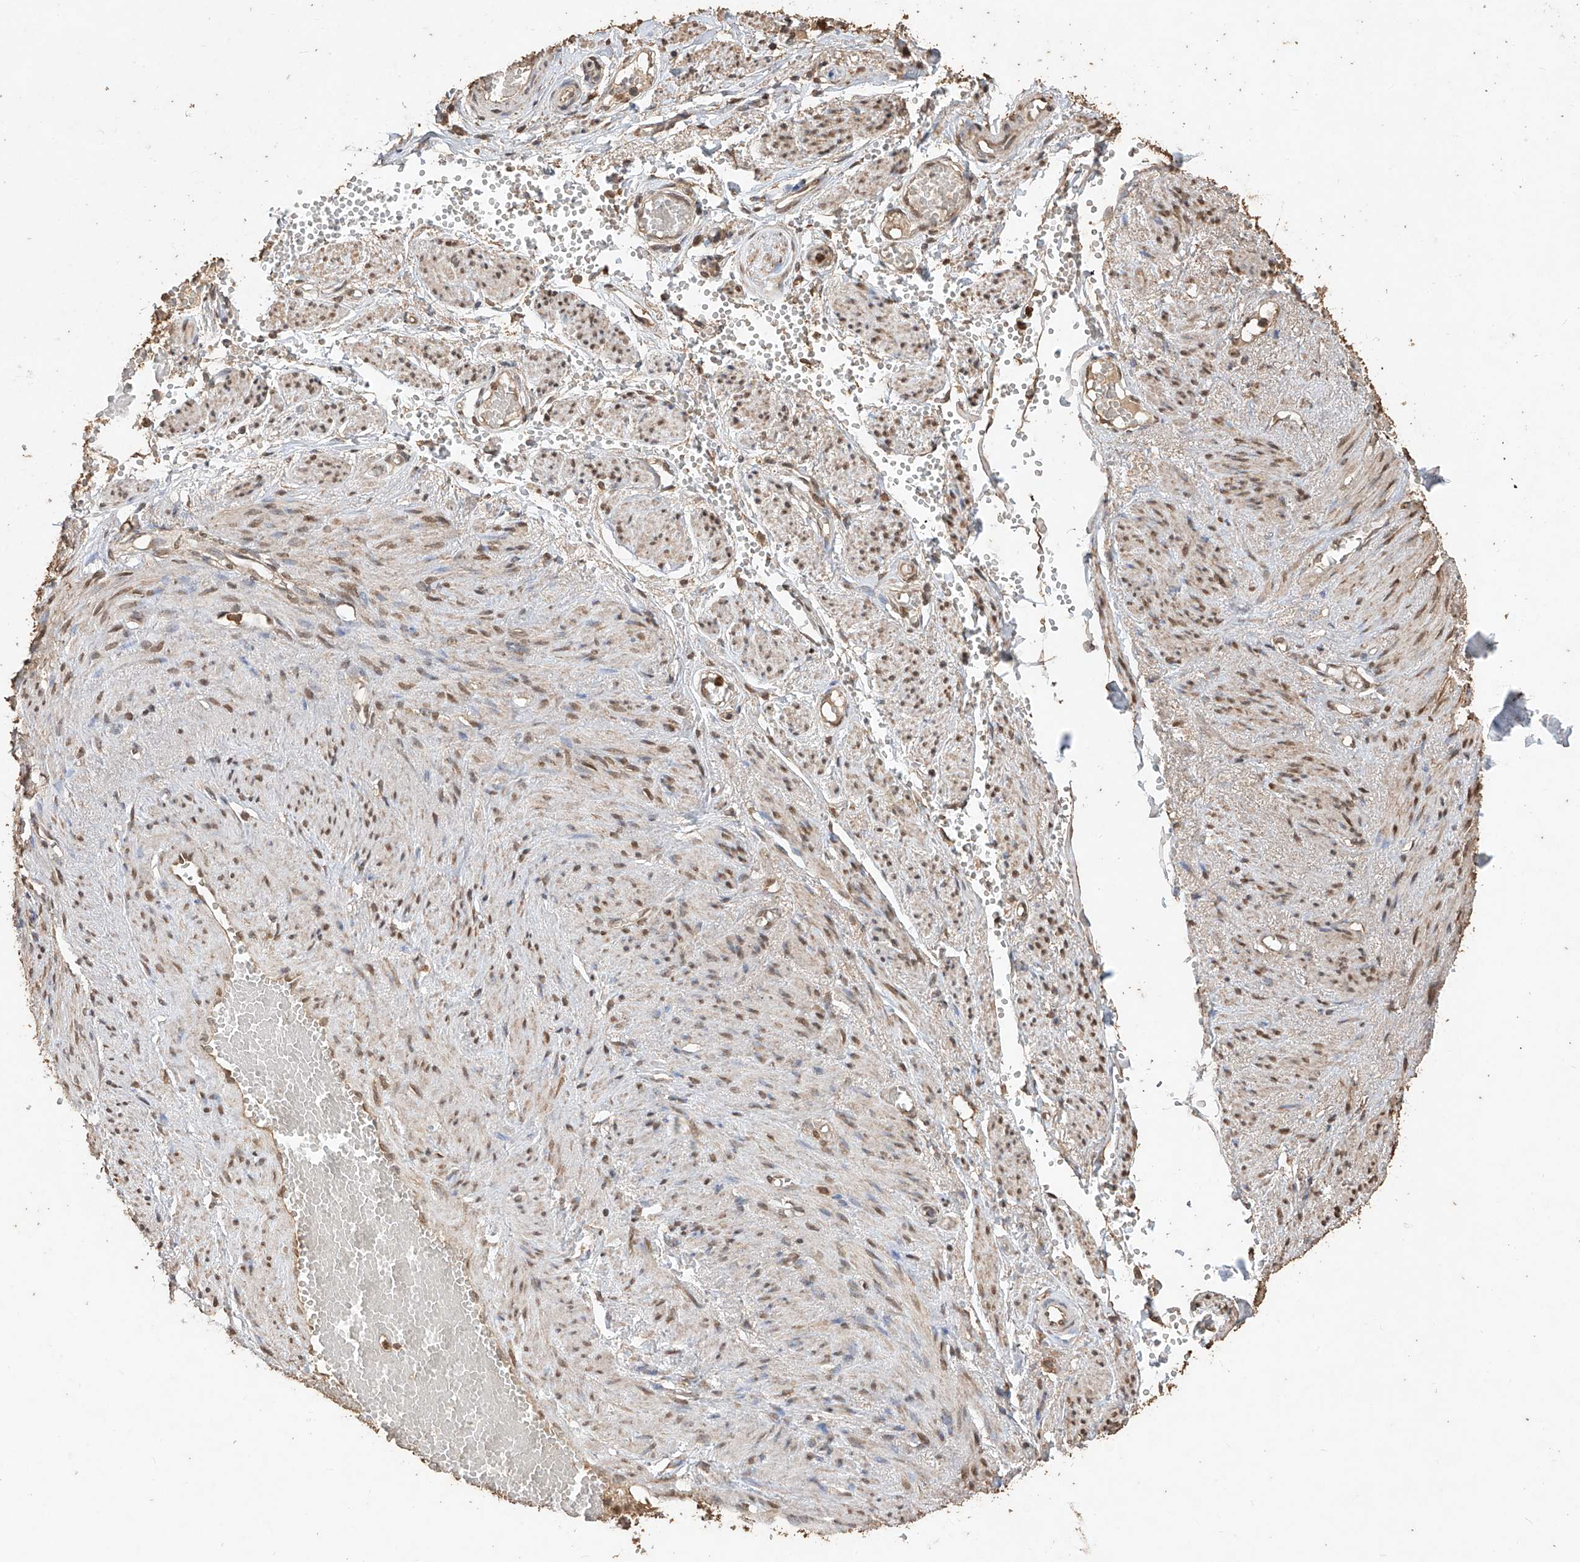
{"staining": {"intensity": "moderate", "quantity": ">75%", "location": "cytoplasmic/membranous"}, "tissue": "soft tissue", "cell_type": "Chondrocytes", "image_type": "normal", "snomed": [{"axis": "morphology", "description": "Normal tissue, NOS"}, {"axis": "topography", "description": "Smooth muscle"}, {"axis": "topography", "description": "Peripheral nerve tissue"}], "caption": "Immunohistochemical staining of unremarkable human soft tissue demonstrates medium levels of moderate cytoplasmic/membranous positivity in approximately >75% of chondrocytes.", "gene": "ELOVL1", "patient": {"sex": "female", "age": 39}}